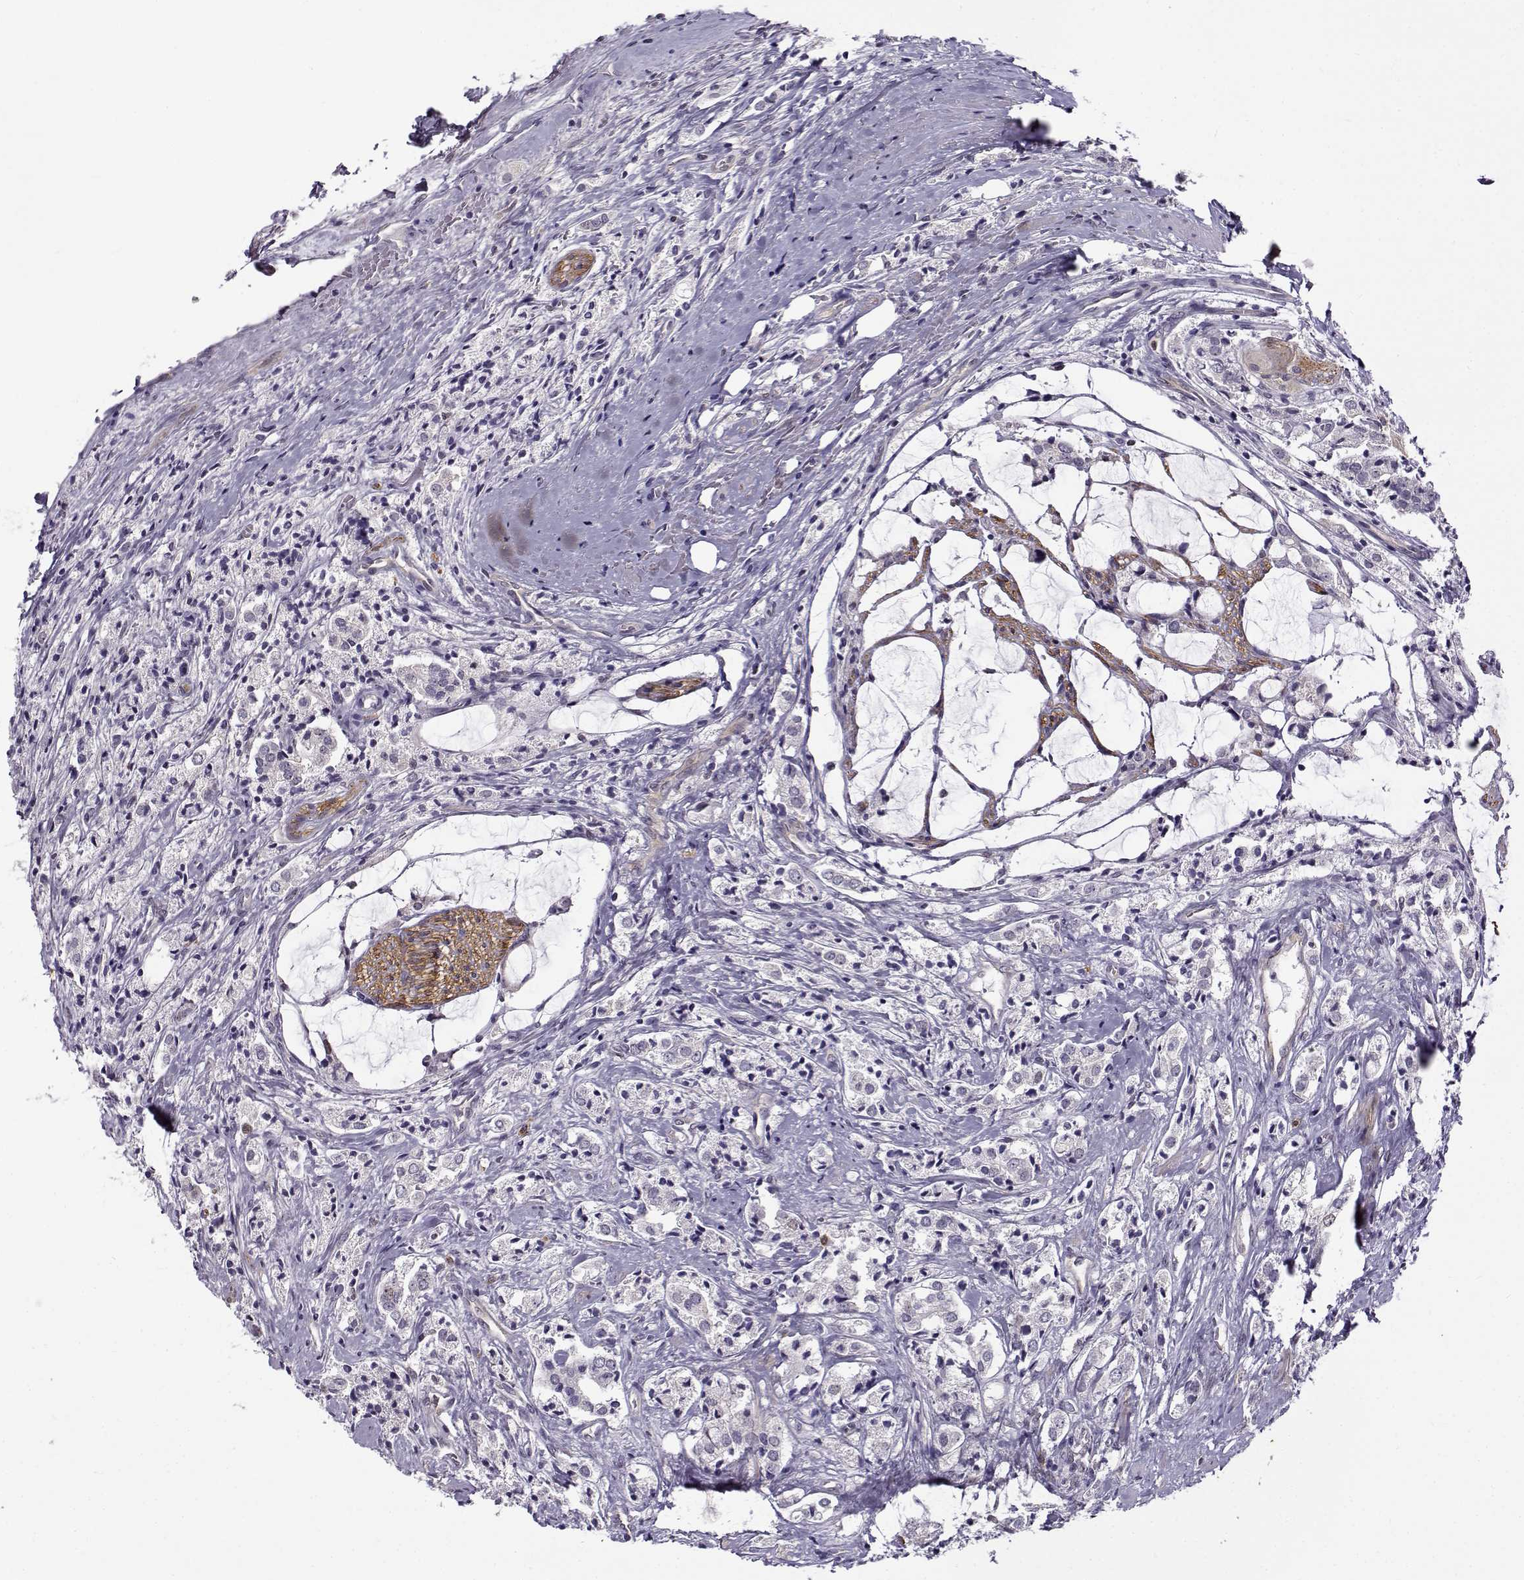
{"staining": {"intensity": "negative", "quantity": "none", "location": "none"}, "tissue": "prostate cancer", "cell_type": "Tumor cells", "image_type": "cancer", "snomed": [{"axis": "morphology", "description": "Adenocarcinoma, NOS"}, {"axis": "topography", "description": "Prostate"}], "caption": "Immunohistochemical staining of human adenocarcinoma (prostate) shows no significant expression in tumor cells.", "gene": "BACH1", "patient": {"sex": "male", "age": 66}}